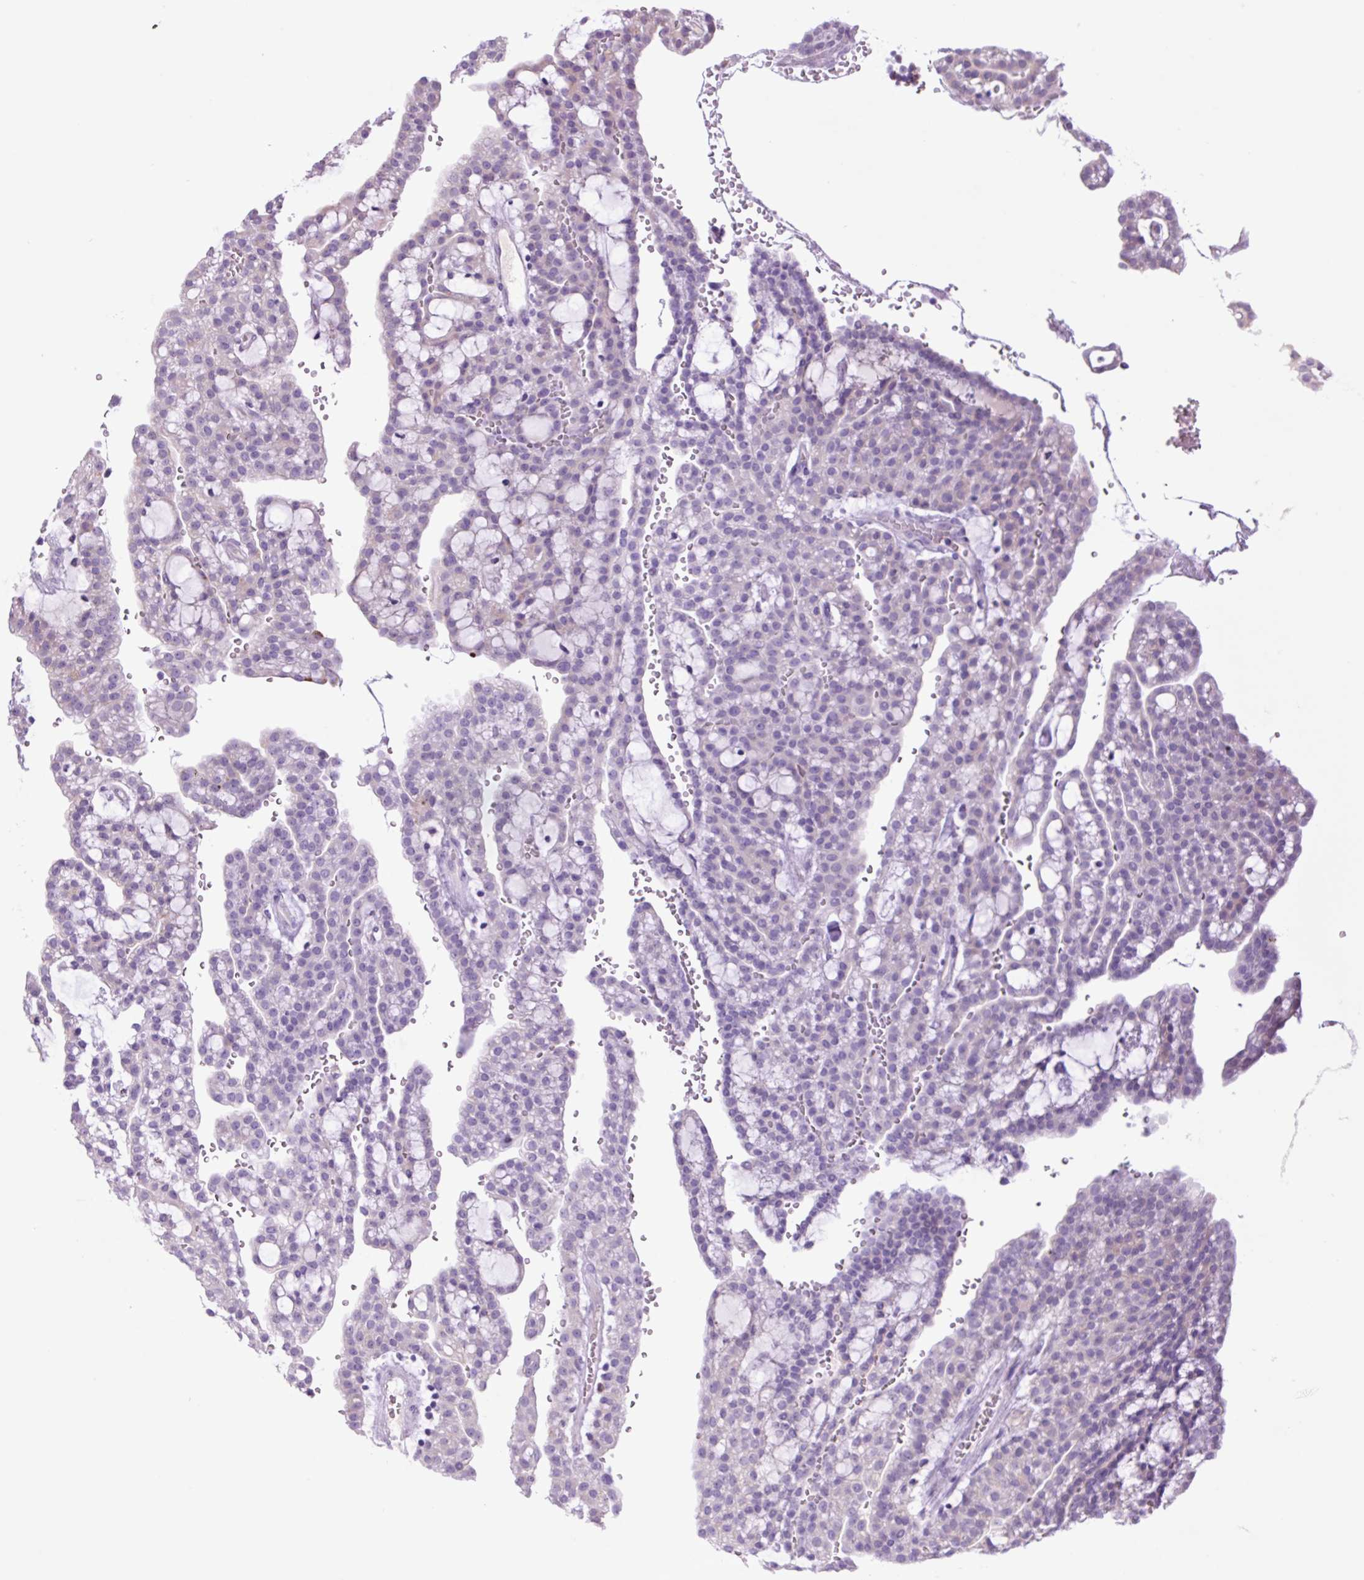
{"staining": {"intensity": "negative", "quantity": "none", "location": "none"}, "tissue": "renal cancer", "cell_type": "Tumor cells", "image_type": "cancer", "snomed": [{"axis": "morphology", "description": "Adenocarcinoma, NOS"}, {"axis": "topography", "description": "Kidney"}], "caption": "A photomicrograph of adenocarcinoma (renal) stained for a protein exhibits no brown staining in tumor cells.", "gene": "MFSD3", "patient": {"sex": "male", "age": 63}}